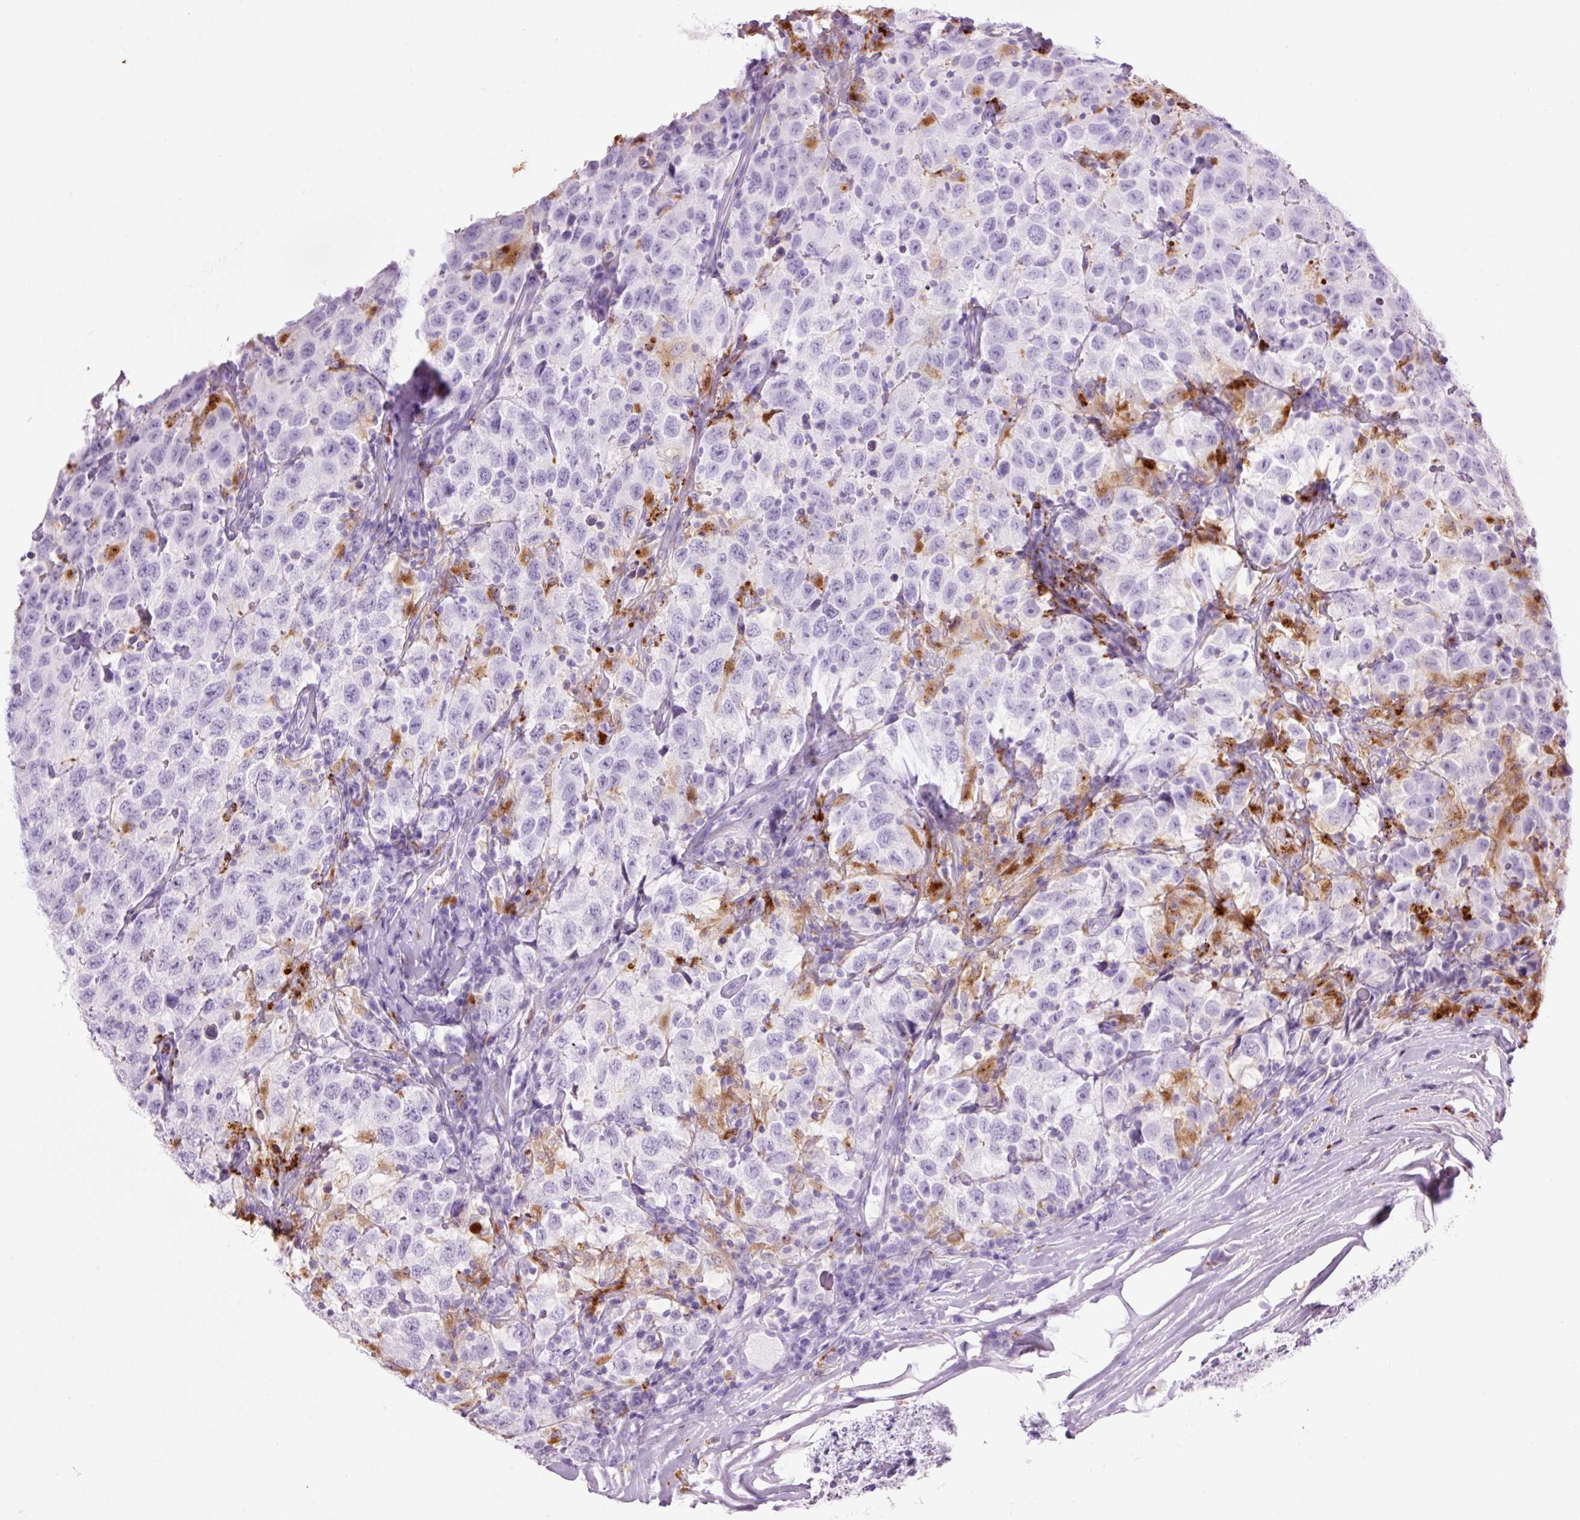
{"staining": {"intensity": "negative", "quantity": "none", "location": "none"}, "tissue": "testis cancer", "cell_type": "Tumor cells", "image_type": "cancer", "snomed": [{"axis": "morphology", "description": "Seminoma, NOS"}, {"axis": "topography", "description": "Testis"}], "caption": "Tumor cells are negative for protein expression in human testis cancer.", "gene": "LYZ", "patient": {"sex": "male", "age": 41}}